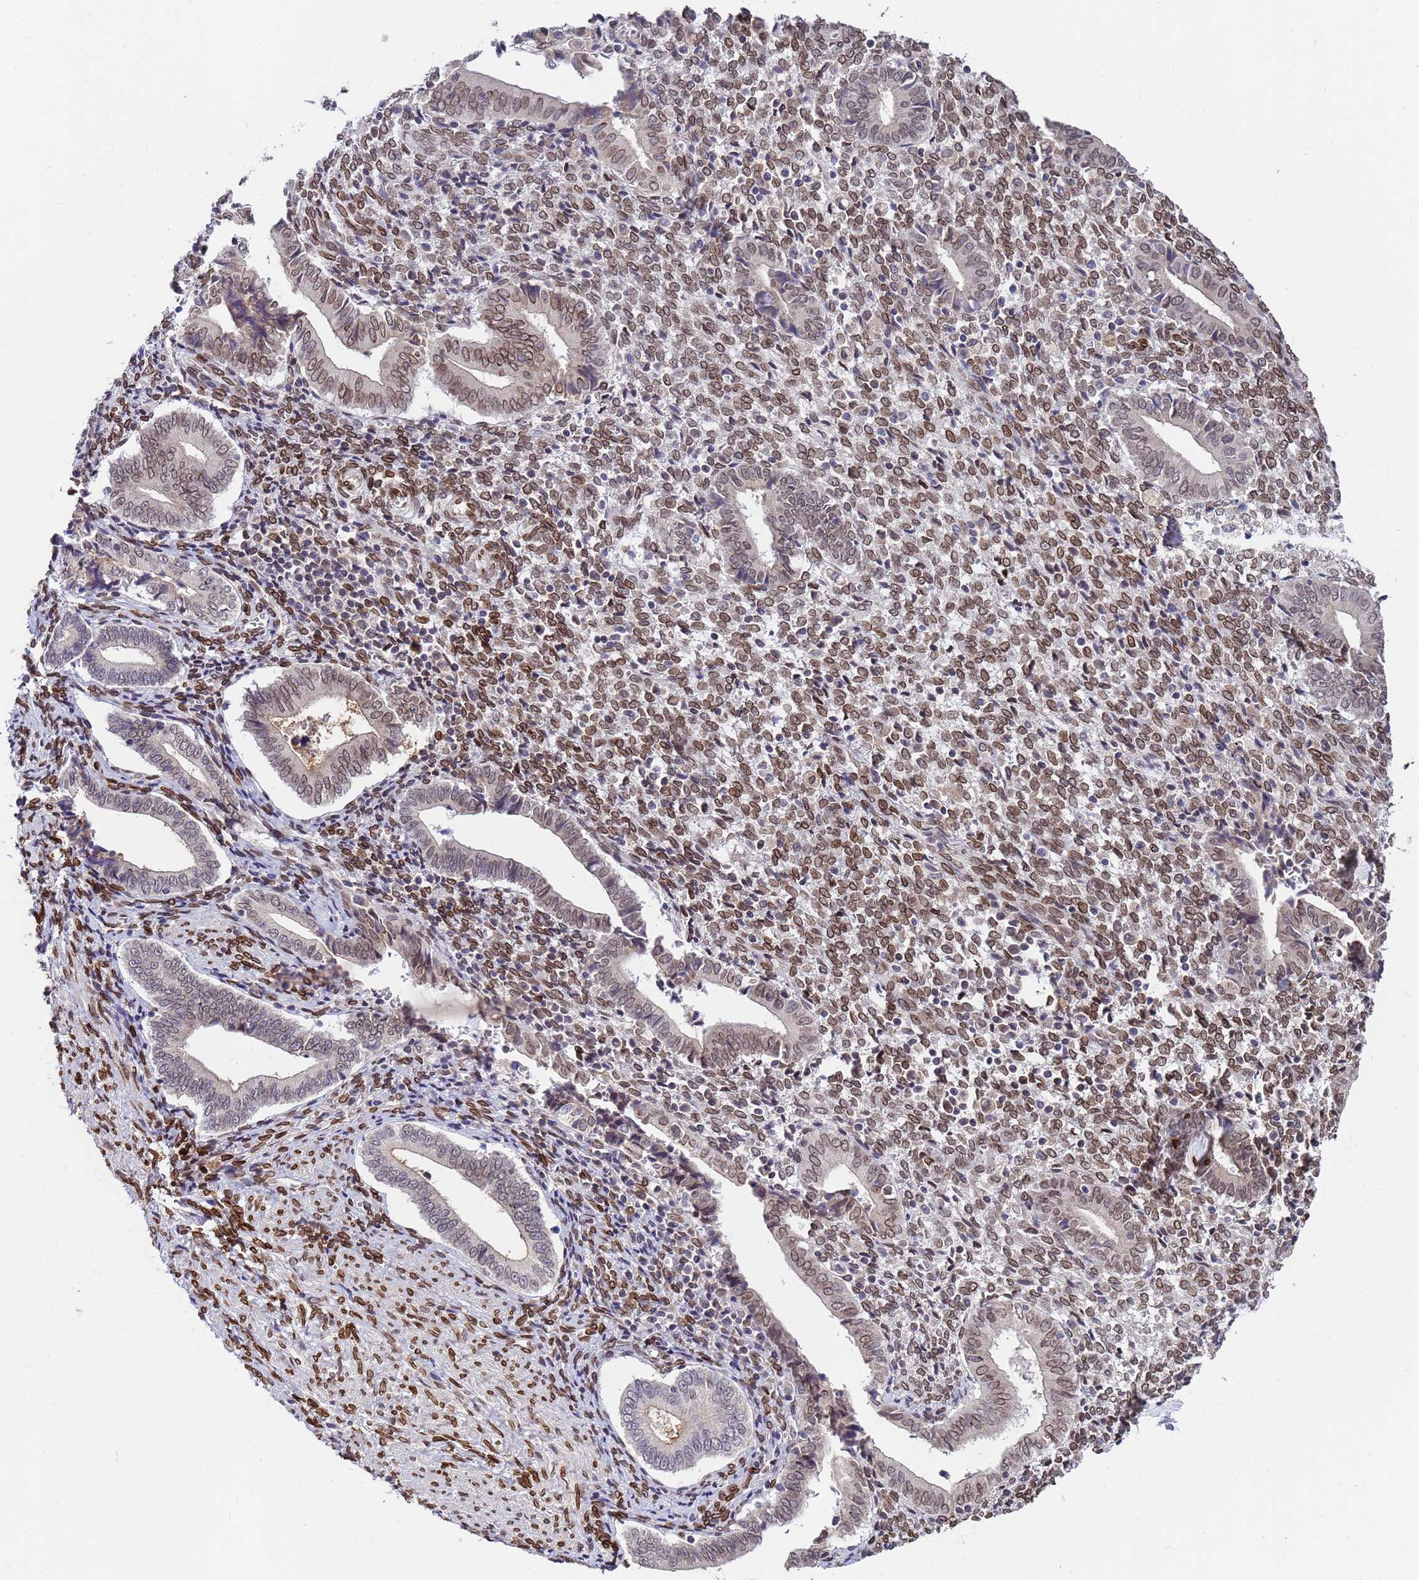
{"staining": {"intensity": "moderate", "quantity": "25%-75%", "location": "cytoplasmic/membranous,nuclear"}, "tissue": "endometrium", "cell_type": "Cells in endometrial stroma", "image_type": "normal", "snomed": [{"axis": "morphology", "description": "Normal tissue, NOS"}, {"axis": "topography", "description": "Other"}, {"axis": "topography", "description": "Endometrium"}], "caption": "Human endometrium stained with a brown dye displays moderate cytoplasmic/membranous,nuclear positive staining in approximately 25%-75% of cells in endometrial stroma.", "gene": "GPR135", "patient": {"sex": "female", "age": 44}}